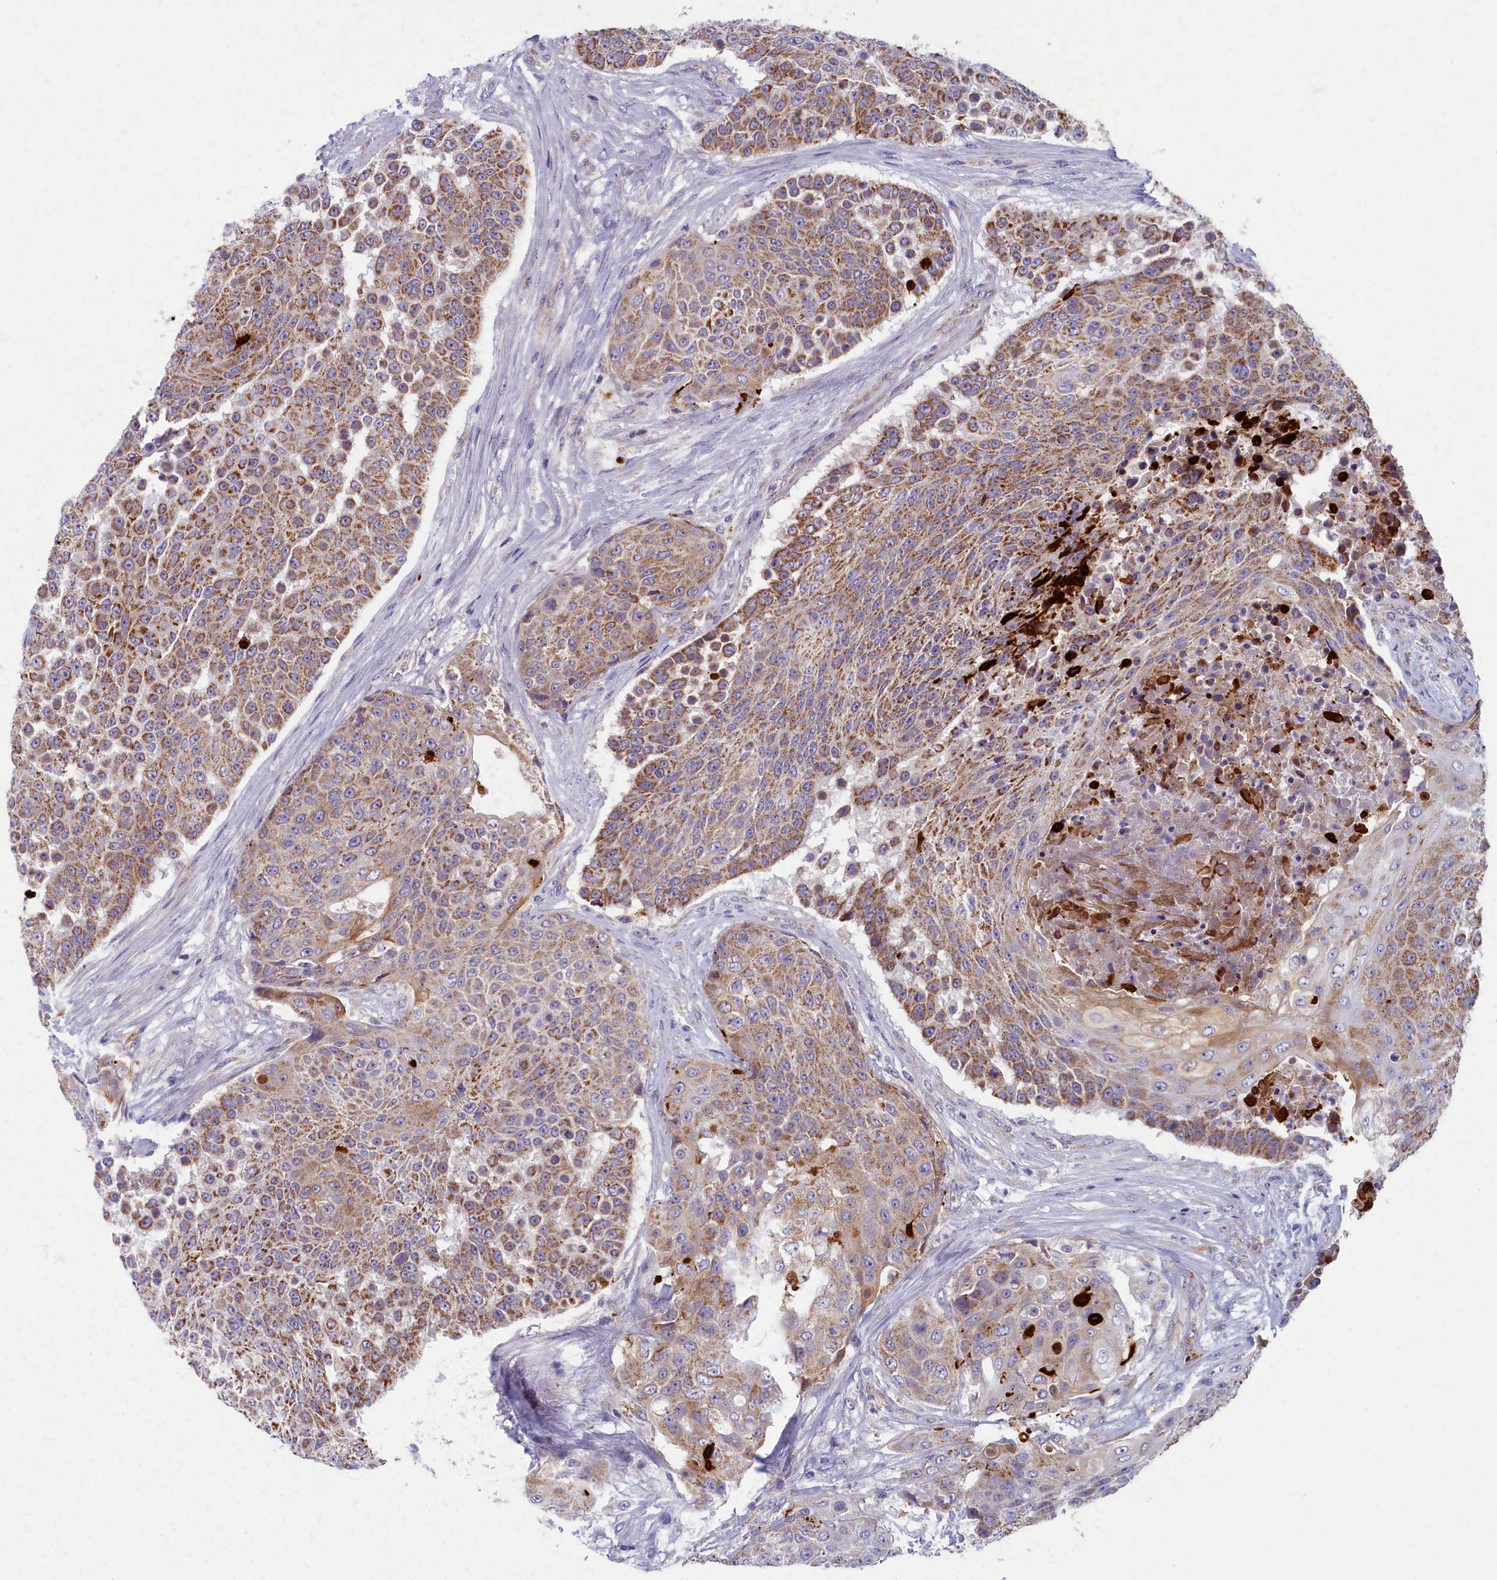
{"staining": {"intensity": "moderate", "quantity": ">75%", "location": "cytoplasmic/membranous"}, "tissue": "urothelial cancer", "cell_type": "Tumor cells", "image_type": "cancer", "snomed": [{"axis": "morphology", "description": "Urothelial carcinoma, High grade"}, {"axis": "topography", "description": "Urinary bladder"}], "caption": "Moderate cytoplasmic/membranous staining is present in about >75% of tumor cells in high-grade urothelial carcinoma. The protein of interest is stained brown, and the nuclei are stained in blue (DAB IHC with brightfield microscopy, high magnification).", "gene": "MRPS25", "patient": {"sex": "female", "age": 63}}